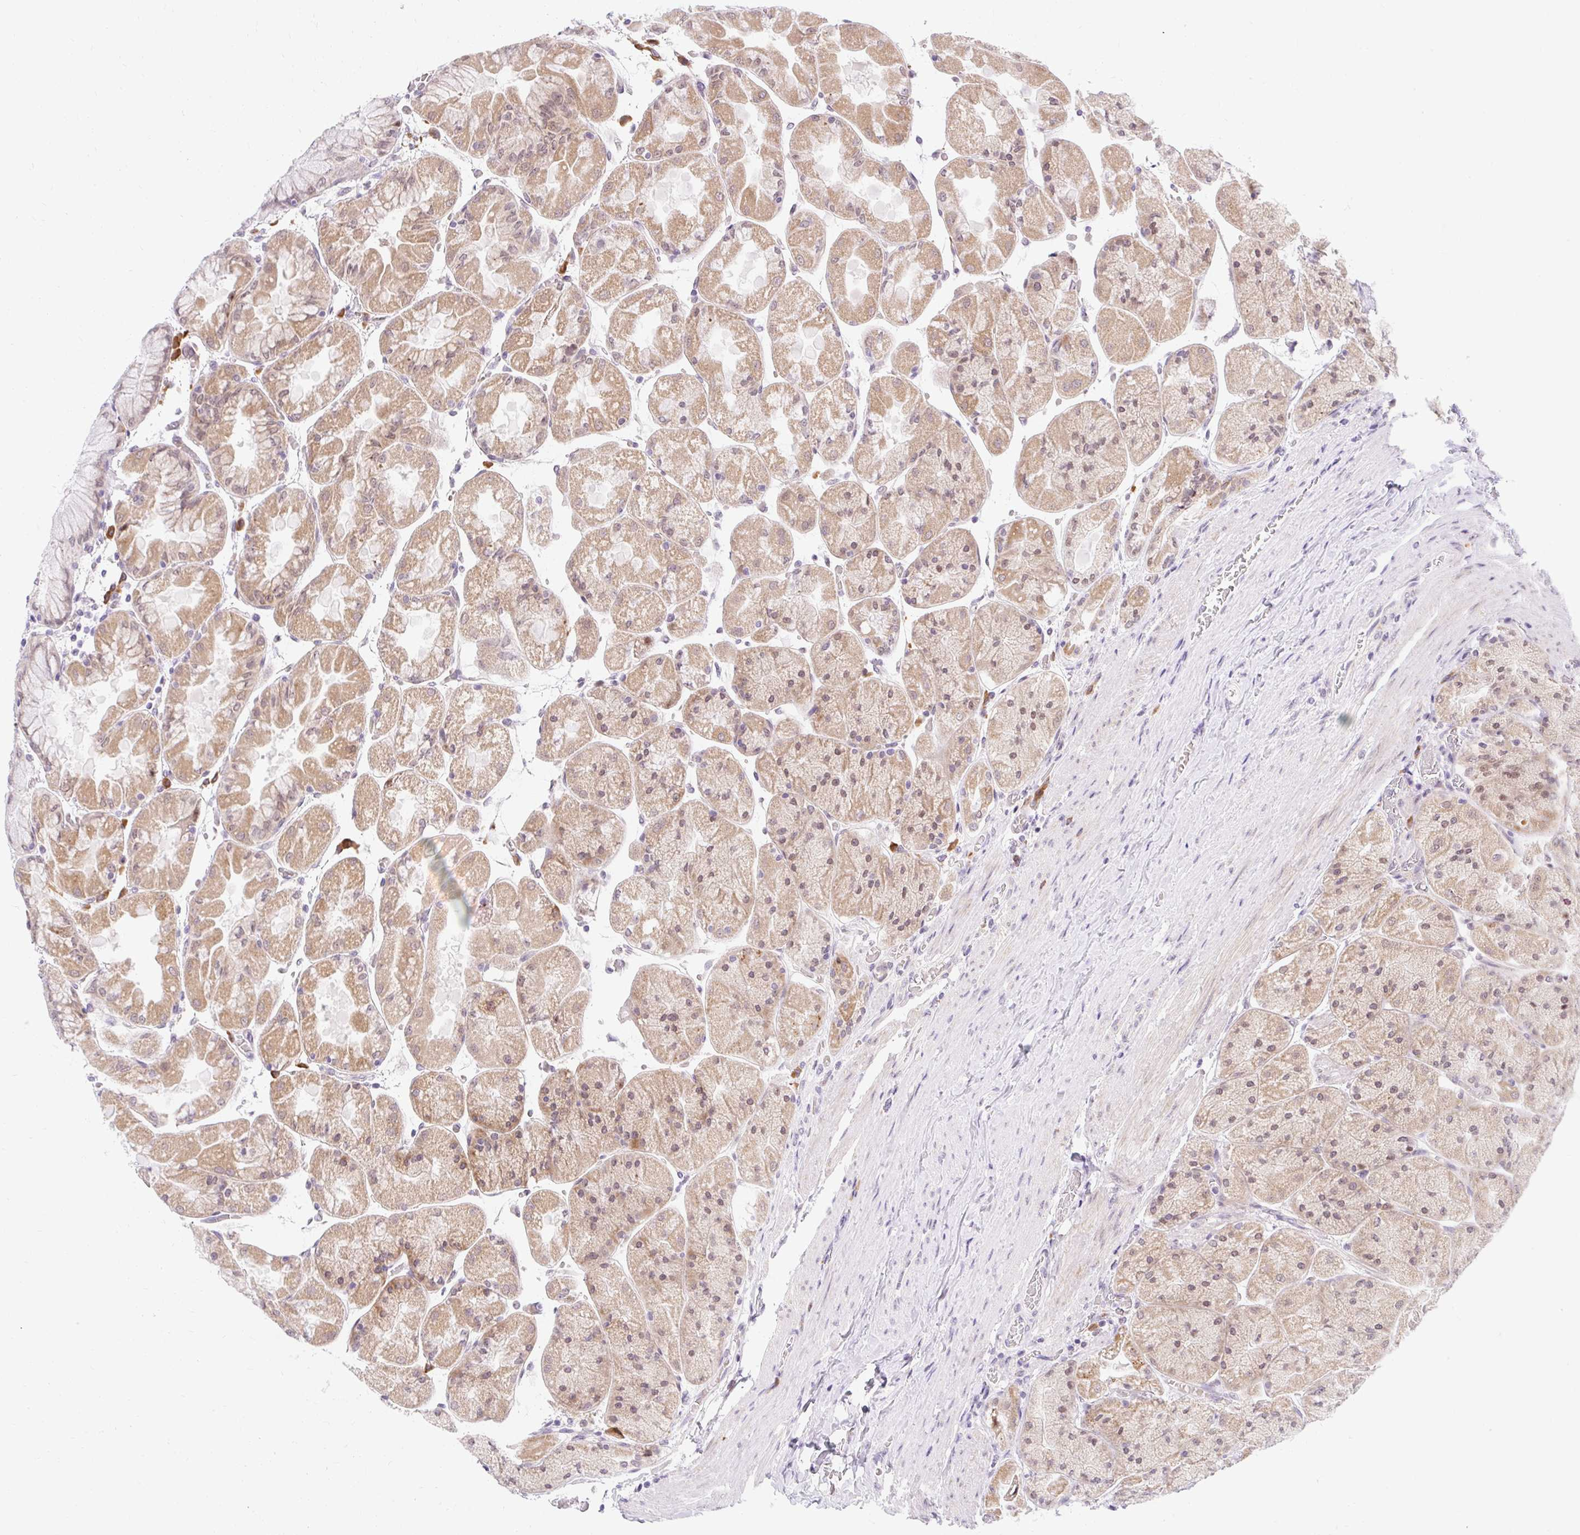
{"staining": {"intensity": "moderate", "quantity": ">75%", "location": "cytoplasmic/membranous"}, "tissue": "stomach", "cell_type": "Glandular cells", "image_type": "normal", "snomed": [{"axis": "morphology", "description": "Normal tissue, NOS"}, {"axis": "topography", "description": "Stomach"}], "caption": "Protein staining by IHC shows moderate cytoplasmic/membranous staining in approximately >75% of glandular cells in normal stomach.", "gene": "SRSF10", "patient": {"sex": "female", "age": 61}}